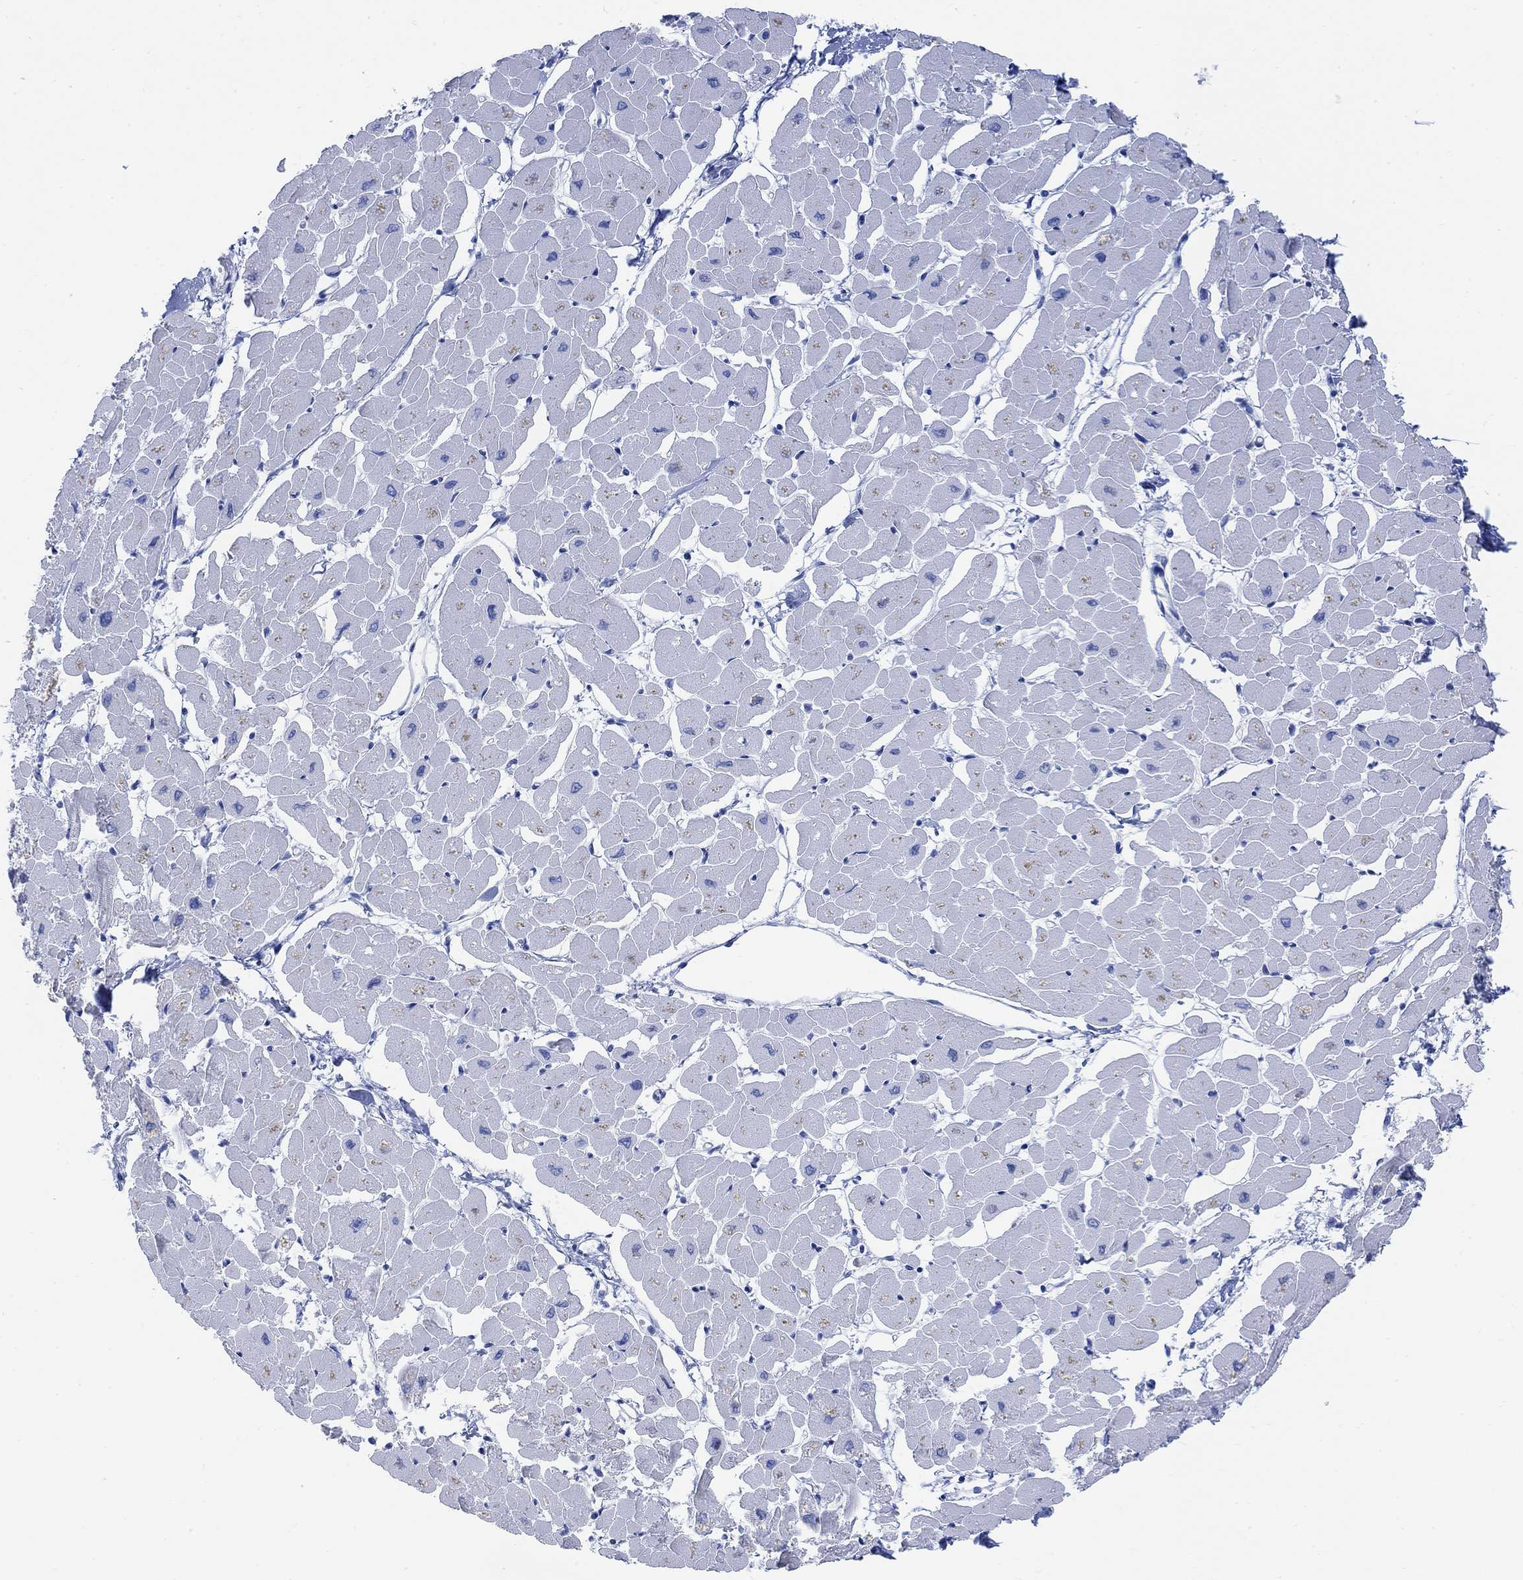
{"staining": {"intensity": "negative", "quantity": "none", "location": "none"}, "tissue": "heart muscle", "cell_type": "Cardiomyocytes", "image_type": "normal", "snomed": [{"axis": "morphology", "description": "Normal tissue, NOS"}, {"axis": "topography", "description": "Heart"}], "caption": "Immunohistochemistry (IHC) image of normal heart muscle stained for a protein (brown), which shows no positivity in cardiomyocytes. (Brightfield microscopy of DAB (3,3'-diaminobenzidine) immunohistochemistry at high magnification).", "gene": "GNG13", "patient": {"sex": "male", "age": 57}}